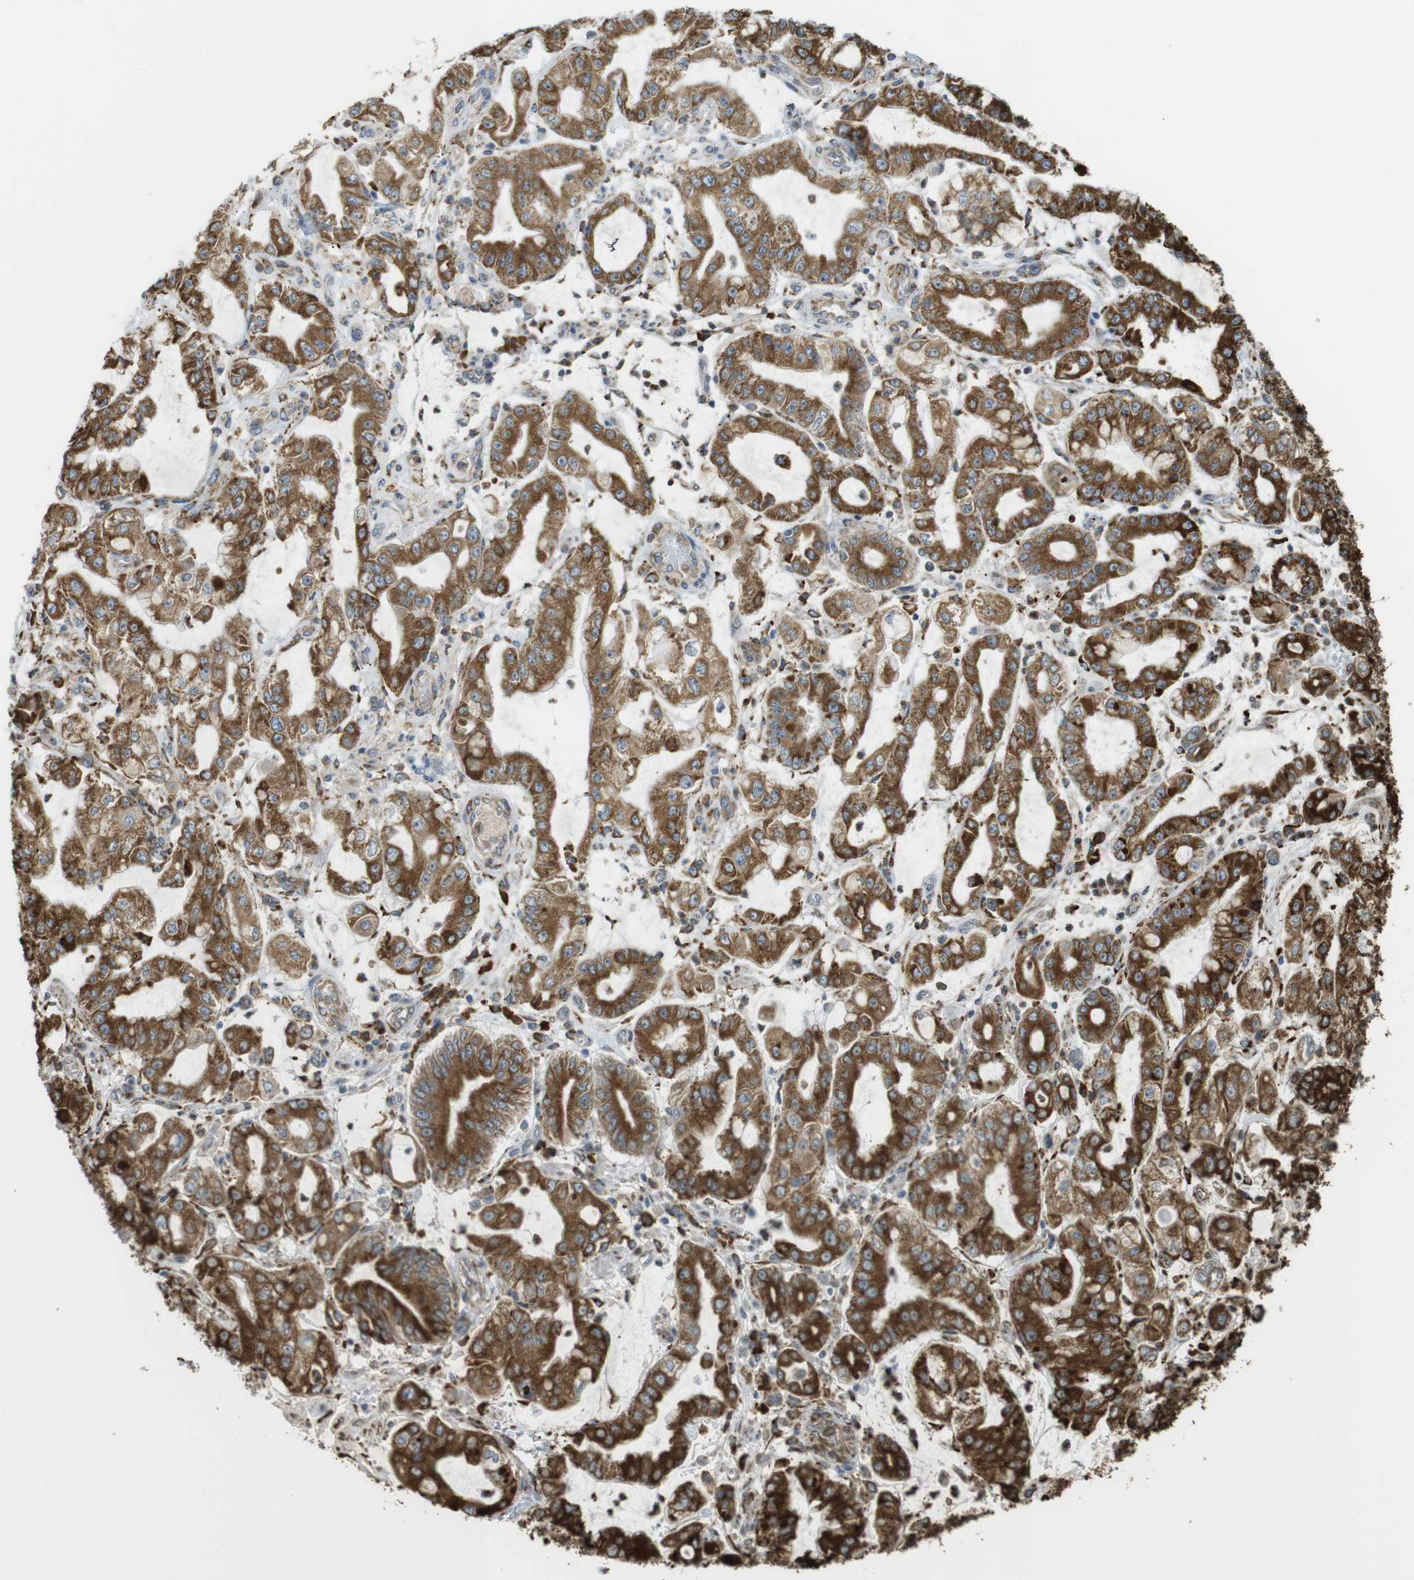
{"staining": {"intensity": "moderate", "quantity": ">75%", "location": "cytoplasmic/membranous"}, "tissue": "stomach cancer", "cell_type": "Tumor cells", "image_type": "cancer", "snomed": [{"axis": "morphology", "description": "Adenocarcinoma, NOS"}, {"axis": "topography", "description": "Stomach"}], "caption": "Stomach cancer tissue reveals moderate cytoplasmic/membranous staining in about >75% of tumor cells, visualized by immunohistochemistry. (brown staining indicates protein expression, while blue staining denotes nuclei).", "gene": "MBOAT2", "patient": {"sex": "male", "age": 76}}